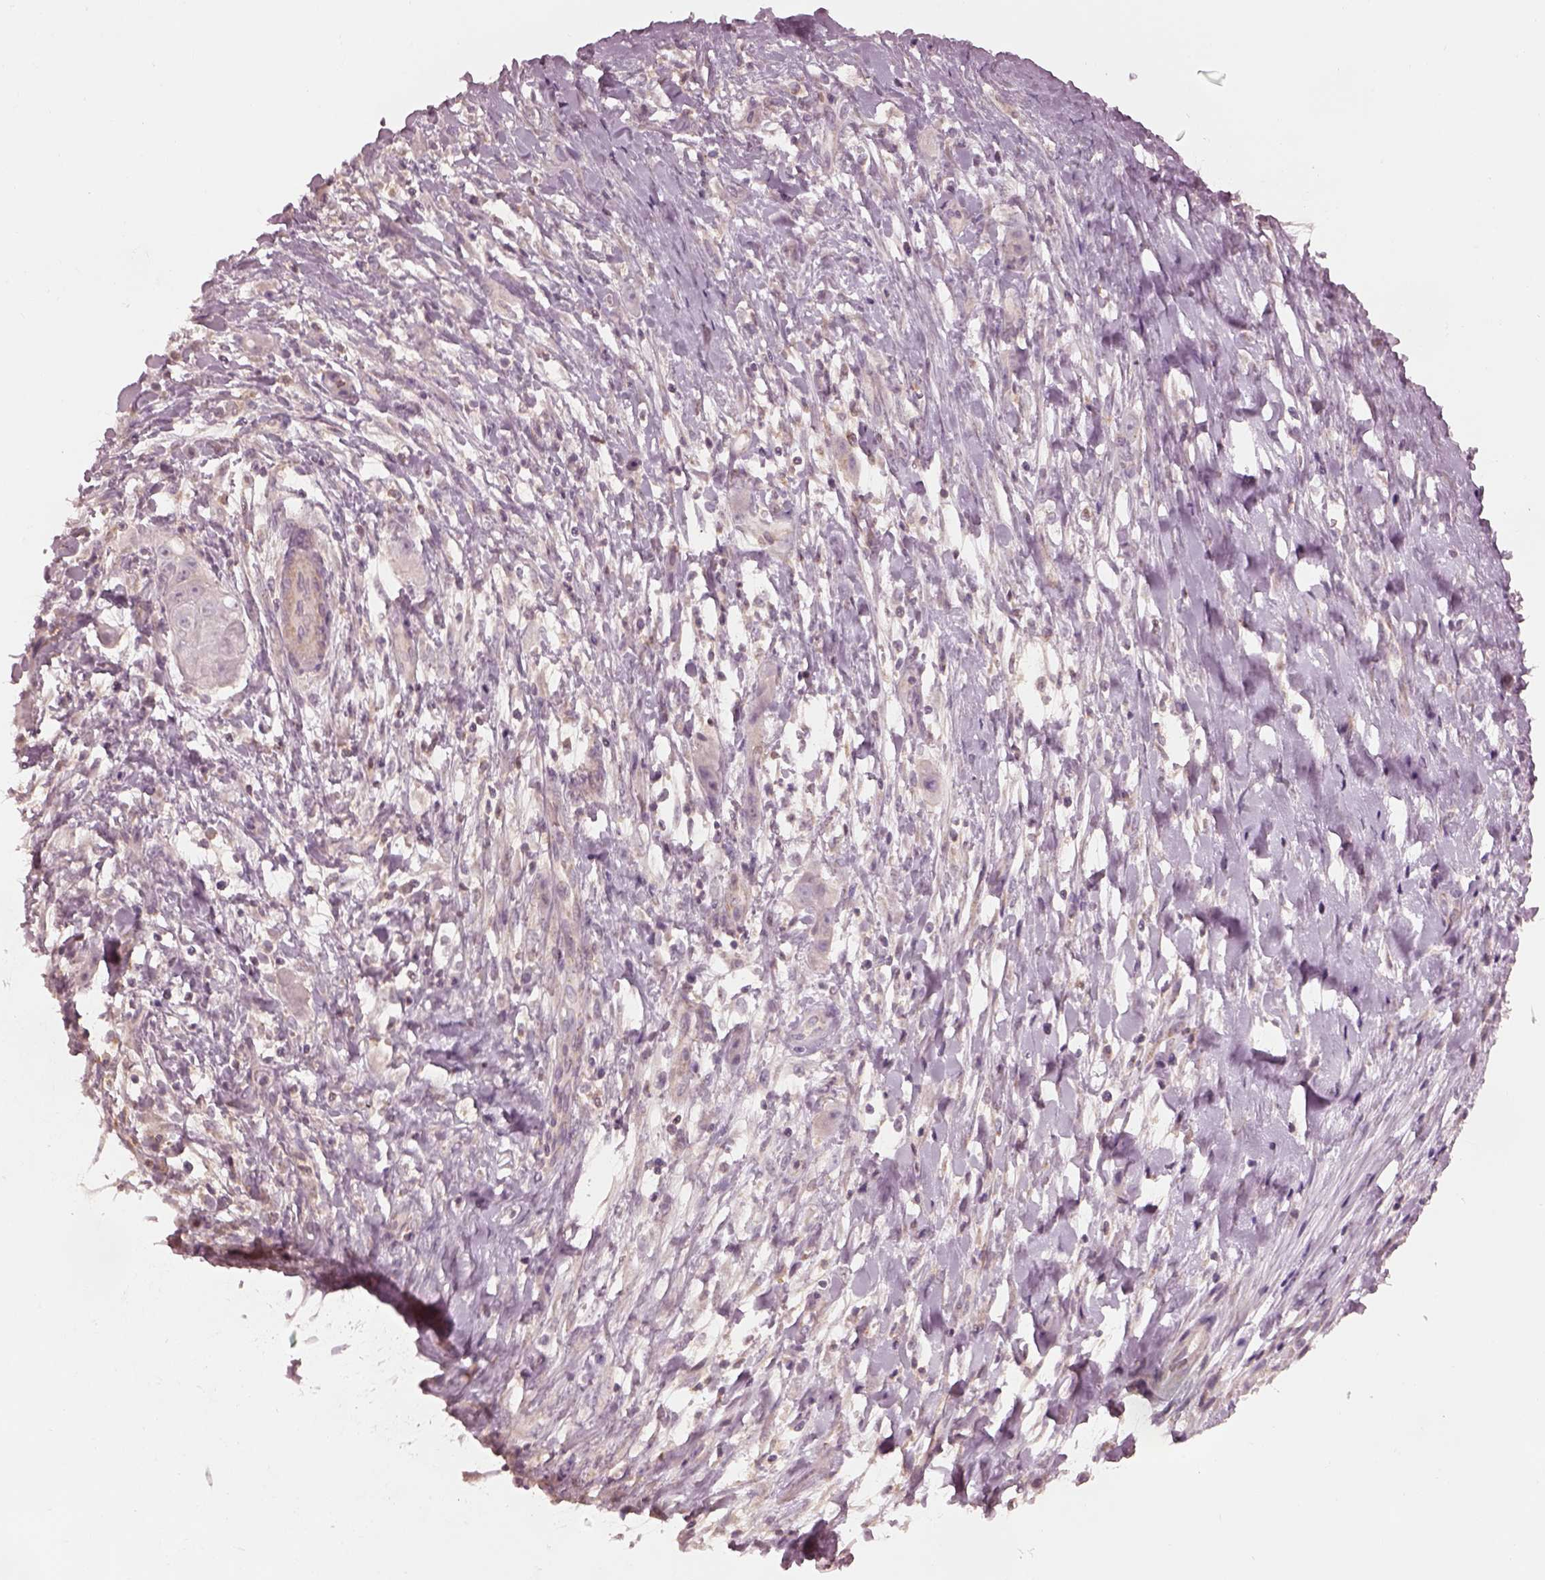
{"staining": {"intensity": "negative", "quantity": "none", "location": "none"}, "tissue": "skin cancer", "cell_type": "Tumor cells", "image_type": "cancer", "snomed": [{"axis": "morphology", "description": "Squamous cell carcinoma, NOS"}, {"axis": "topography", "description": "Skin"}], "caption": "IHC of human squamous cell carcinoma (skin) displays no expression in tumor cells.", "gene": "PRKACG", "patient": {"sex": "male", "age": 62}}